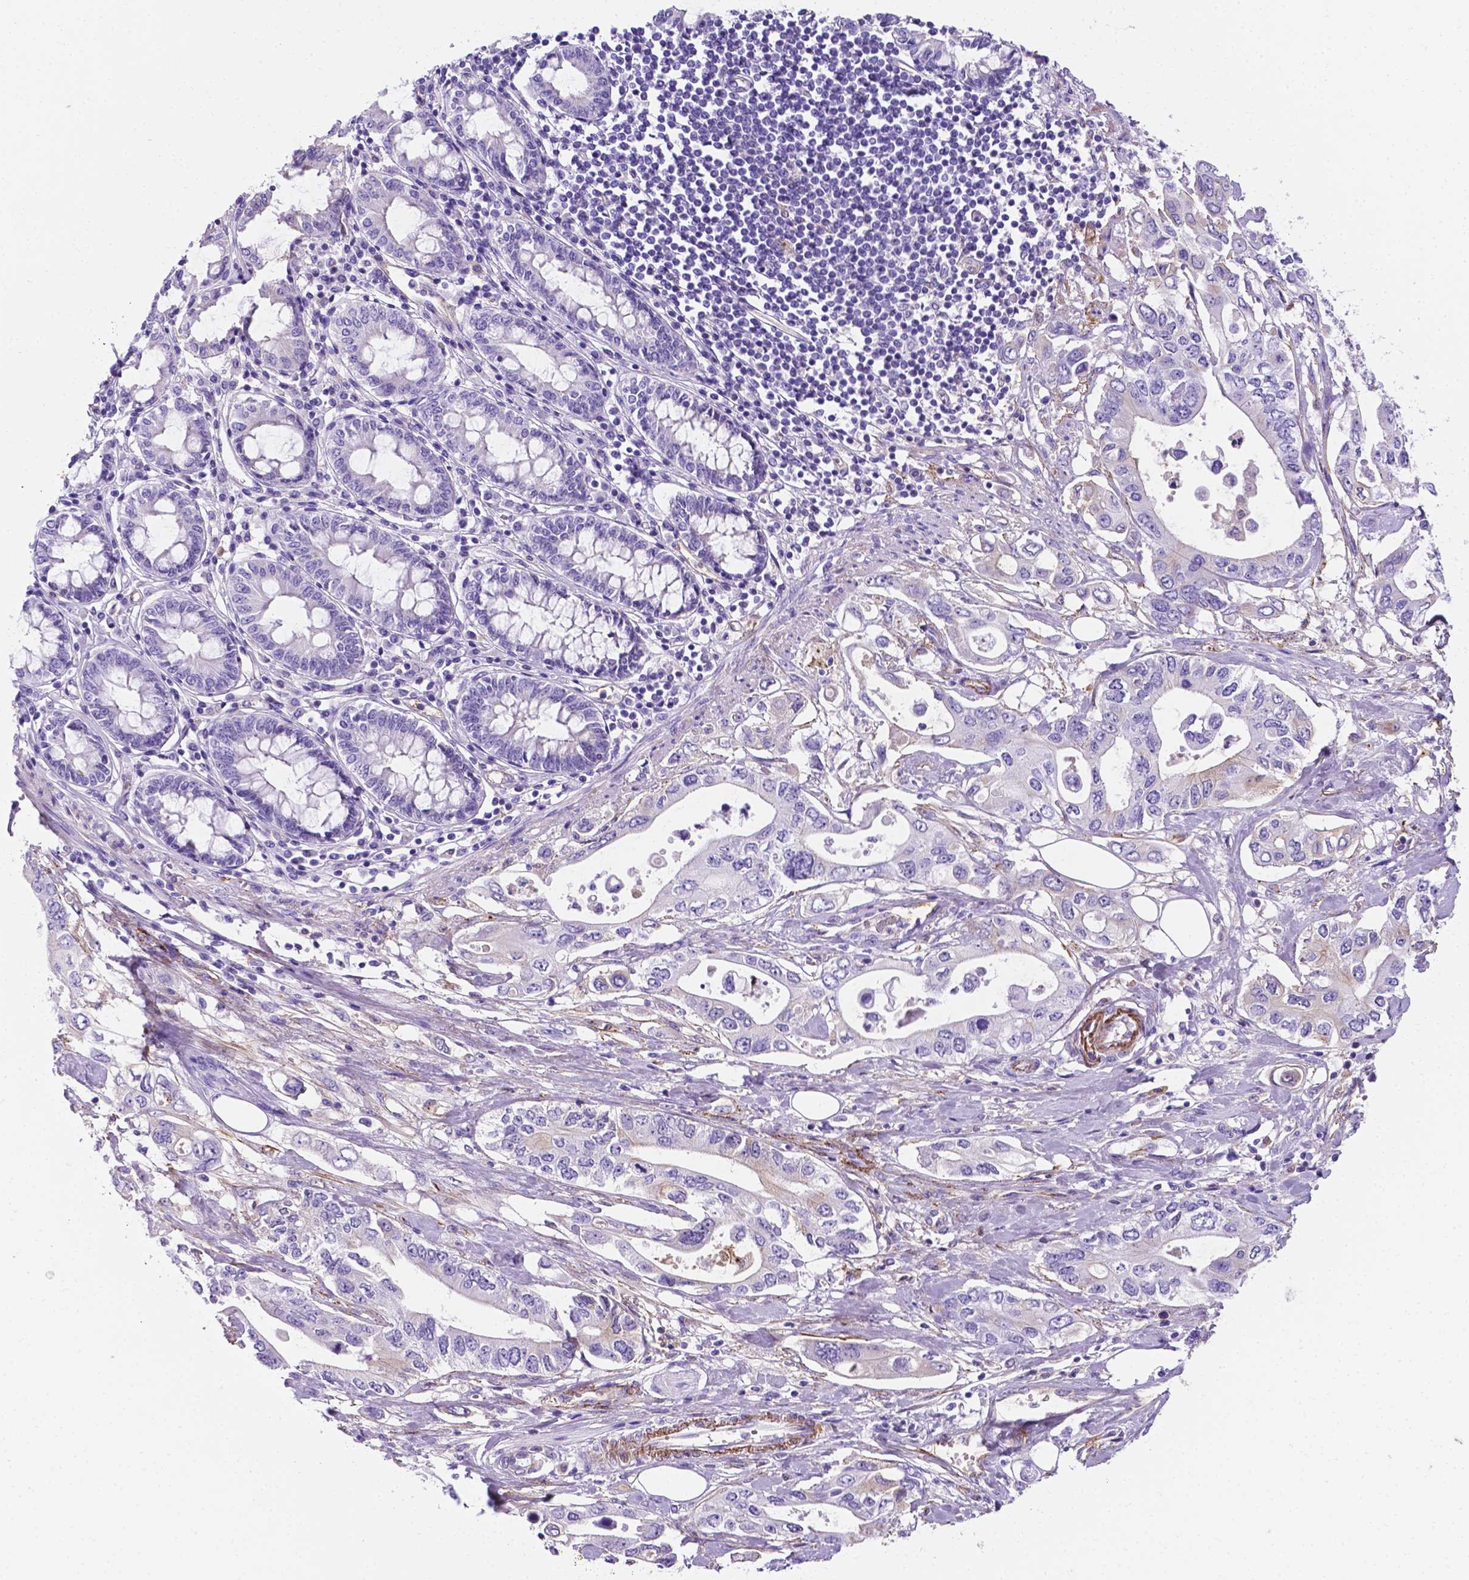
{"staining": {"intensity": "weak", "quantity": "<25%", "location": "cytoplasmic/membranous"}, "tissue": "pancreatic cancer", "cell_type": "Tumor cells", "image_type": "cancer", "snomed": [{"axis": "morphology", "description": "Adenocarcinoma, NOS"}, {"axis": "topography", "description": "Pancreas"}], "caption": "High magnification brightfield microscopy of pancreatic cancer stained with DAB (brown) and counterstained with hematoxylin (blue): tumor cells show no significant staining.", "gene": "APOE", "patient": {"sex": "female", "age": 63}}